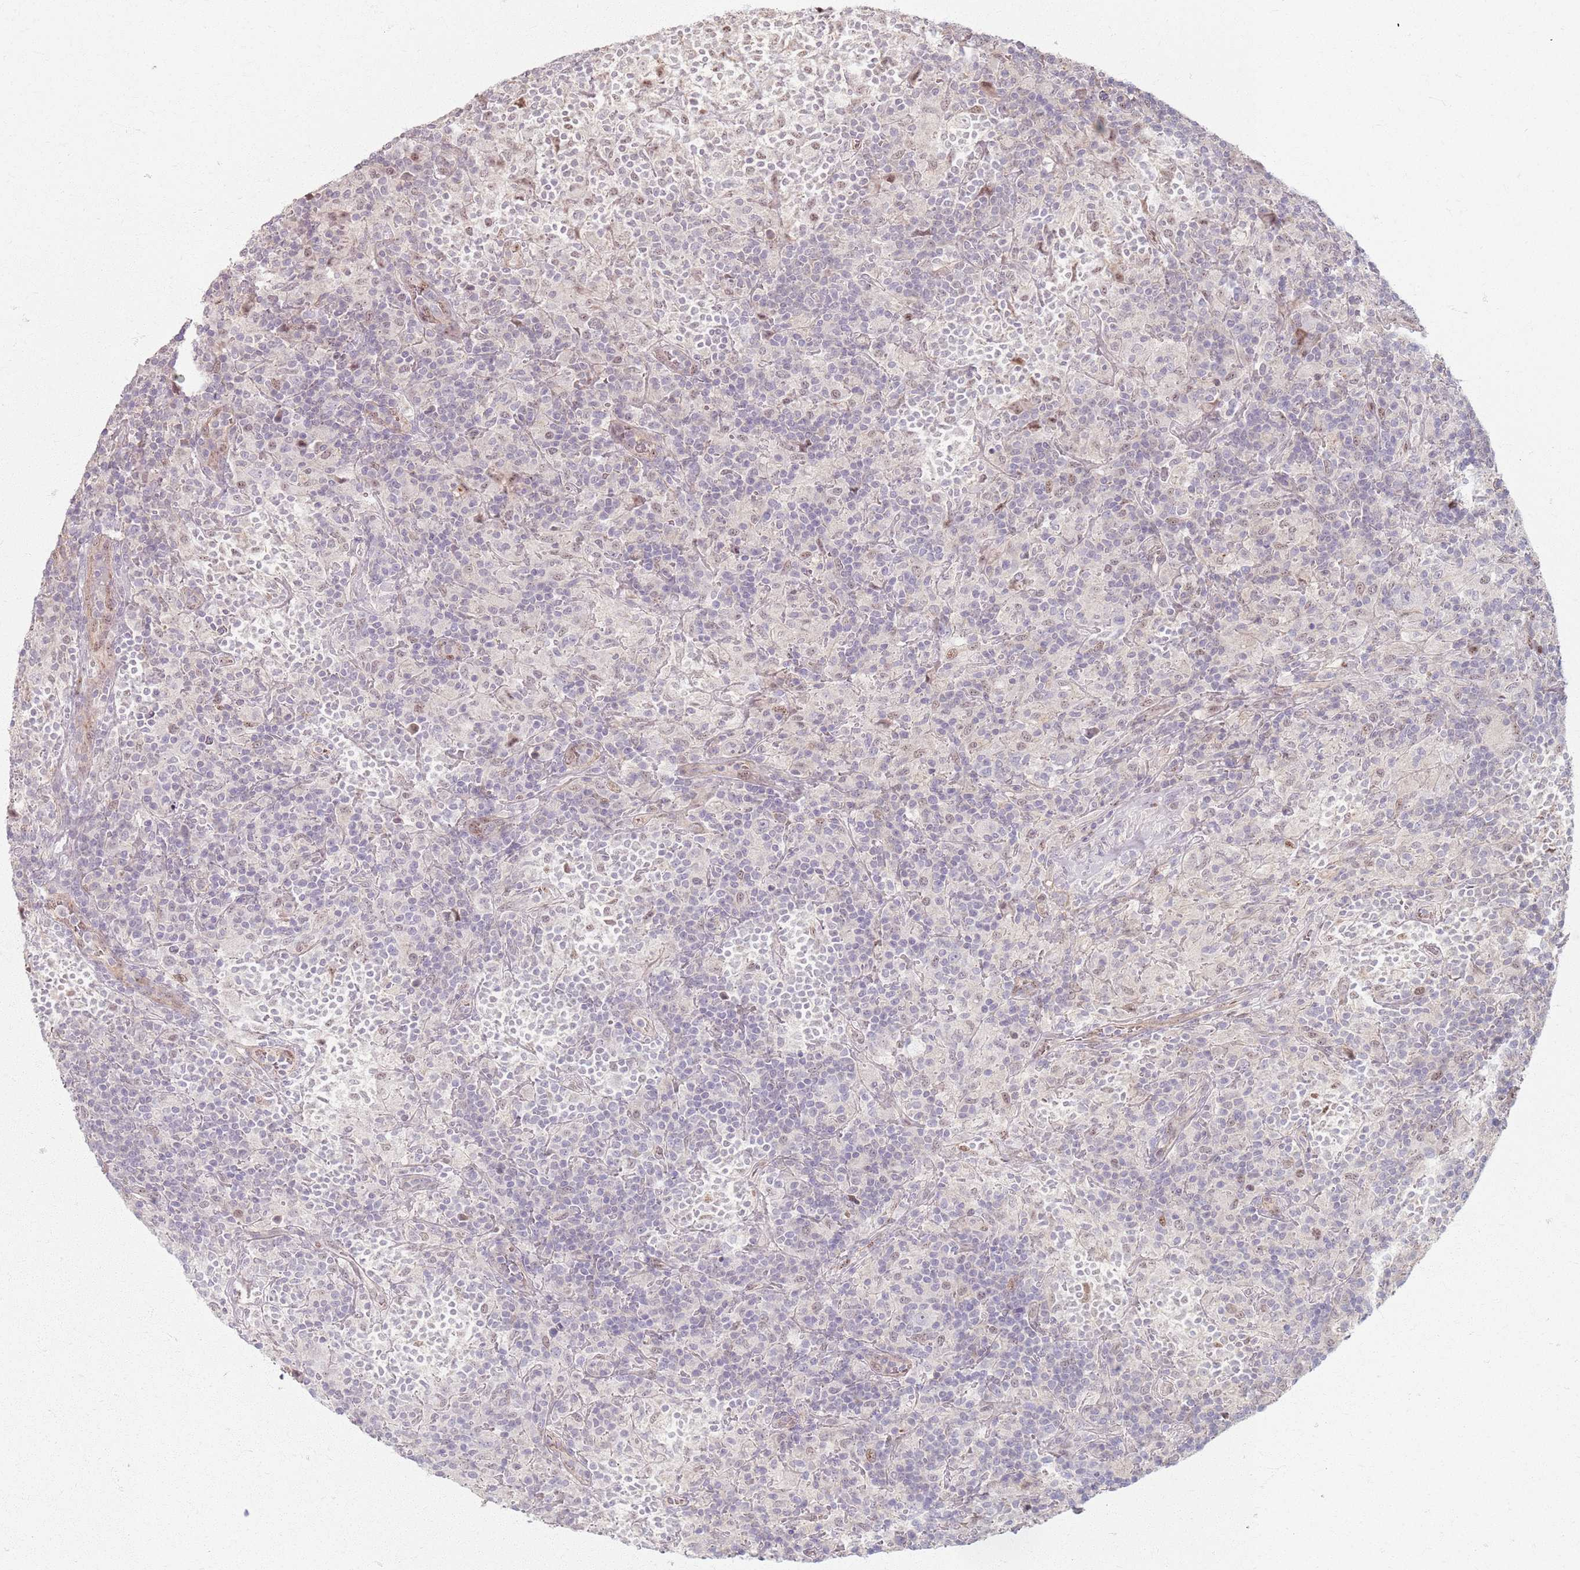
{"staining": {"intensity": "negative", "quantity": "none", "location": "none"}, "tissue": "lymphoma", "cell_type": "Tumor cells", "image_type": "cancer", "snomed": [{"axis": "morphology", "description": "Hodgkin's disease, NOS"}, {"axis": "topography", "description": "Lymph node"}], "caption": "This photomicrograph is of Hodgkin's disease stained with IHC to label a protein in brown with the nuclei are counter-stained blue. There is no expression in tumor cells. The staining was performed using DAB to visualize the protein expression in brown, while the nuclei were stained in blue with hematoxylin (Magnification: 20x).", "gene": "KCNA5", "patient": {"sex": "male", "age": 70}}